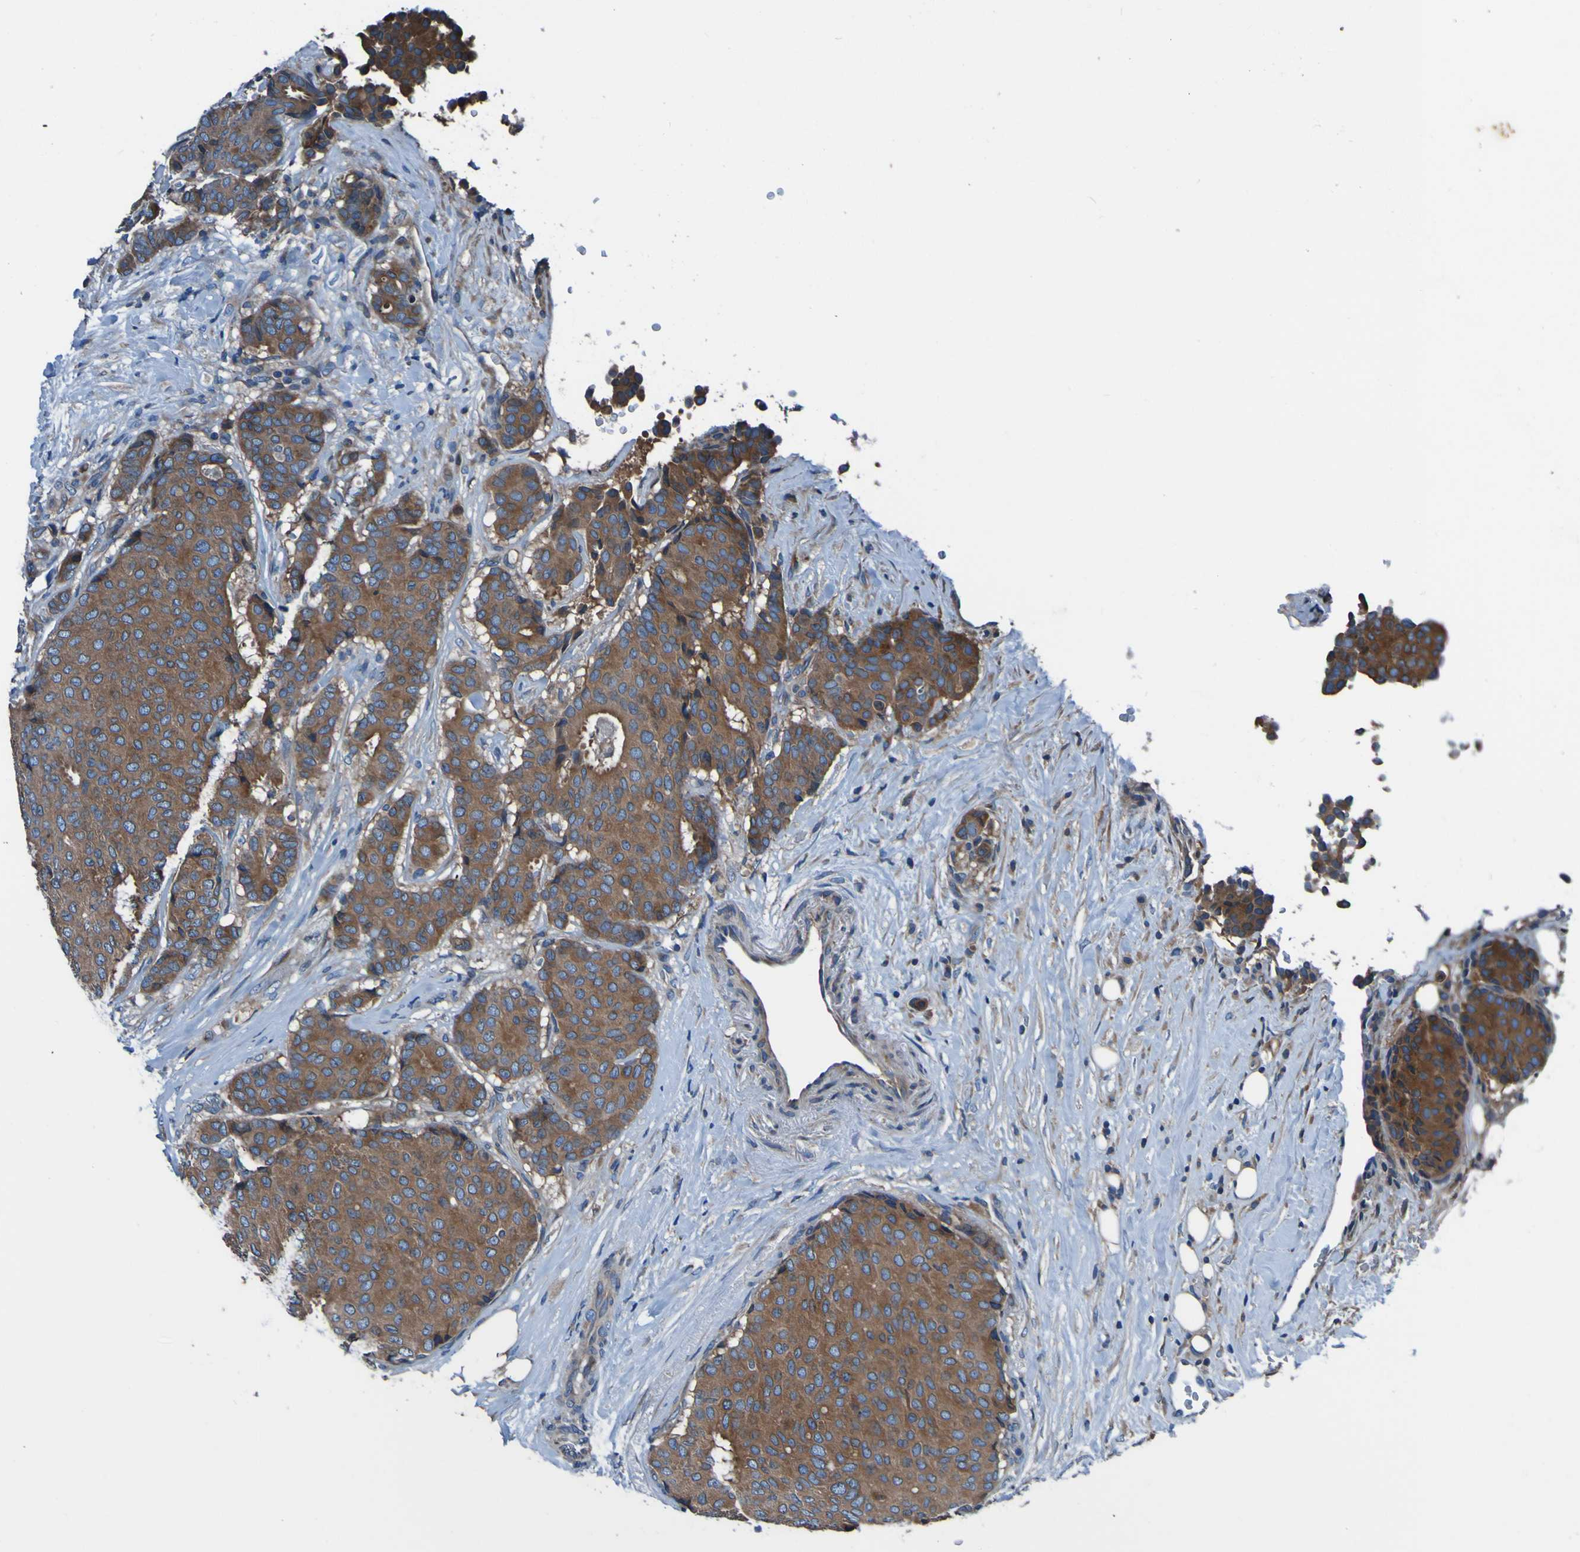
{"staining": {"intensity": "moderate", "quantity": ">75%", "location": "cytoplasmic/membranous"}, "tissue": "breast cancer", "cell_type": "Tumor cells", "image_type": "cancer", "snomed": [{"axis": "morphology", "description": "Duct carcinoma"}, {"axis": "topography", "description": "Breast"}], "caption": "Immunohistochemical staining of breast cancer displays medium levels of moderate cytoplasmic/membranous positivity in approximately >75% of tumor cells.", "gene": "RAB5B", "patient": {"sex": "female", "age": 75}}